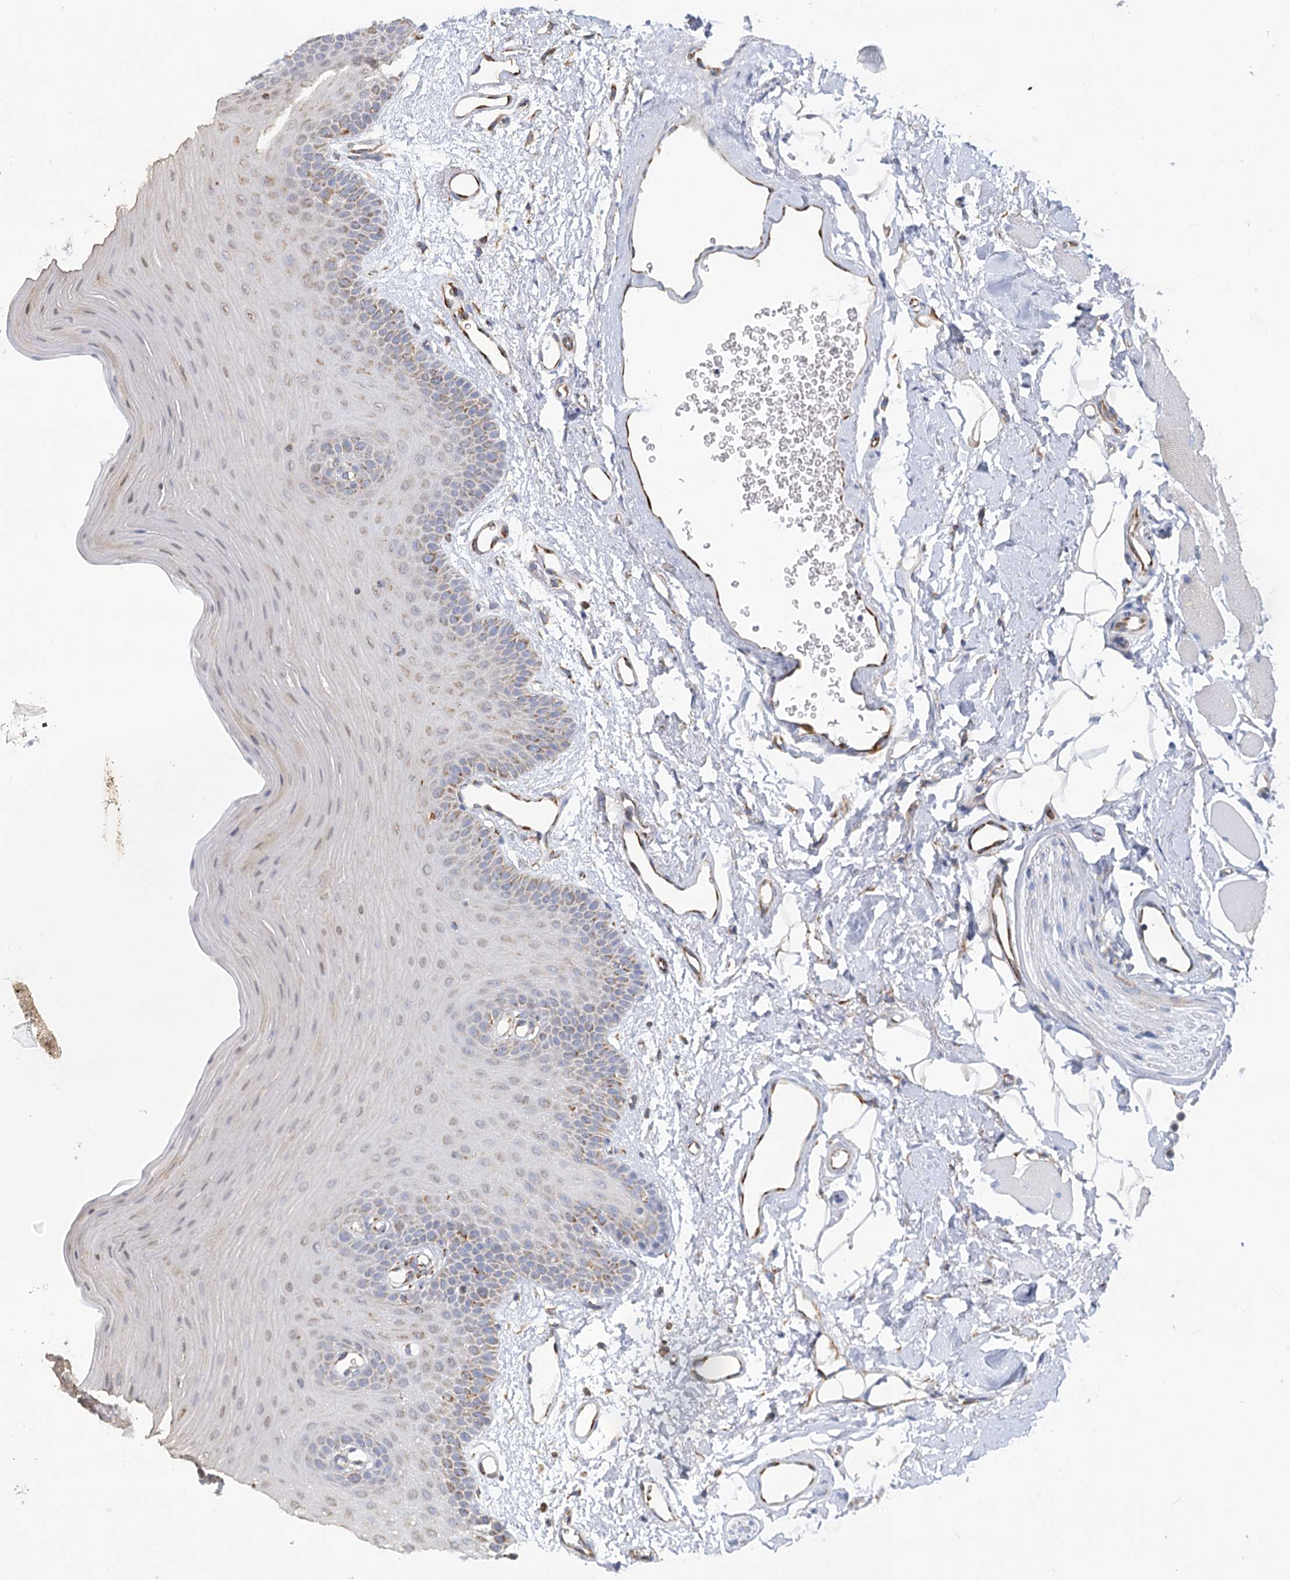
{"staining": {"intensity": "strong", "quantity": "<25%", "location": "cytoplasmic/membranous"}, "tissue": "oral mucosa", "cell_type": "Squamous epithelial cells", "image_type": "normal", "snomed": [{"axis": "morphology", "description": "Normal tissue, NOS"}, {"axis": "topography", "description": "Oral tissue"}], "caption": "Immunohistochemistry (IHC) histopathology image of normal human oral mucosa stained for a protein (brown), which displays medium levels of strong cytoplasmic/membranous positivity in about <25% of squamous epithelial cells.", "gene": "DHTKD1", "patient": {"sex": "male", "age": 68}}